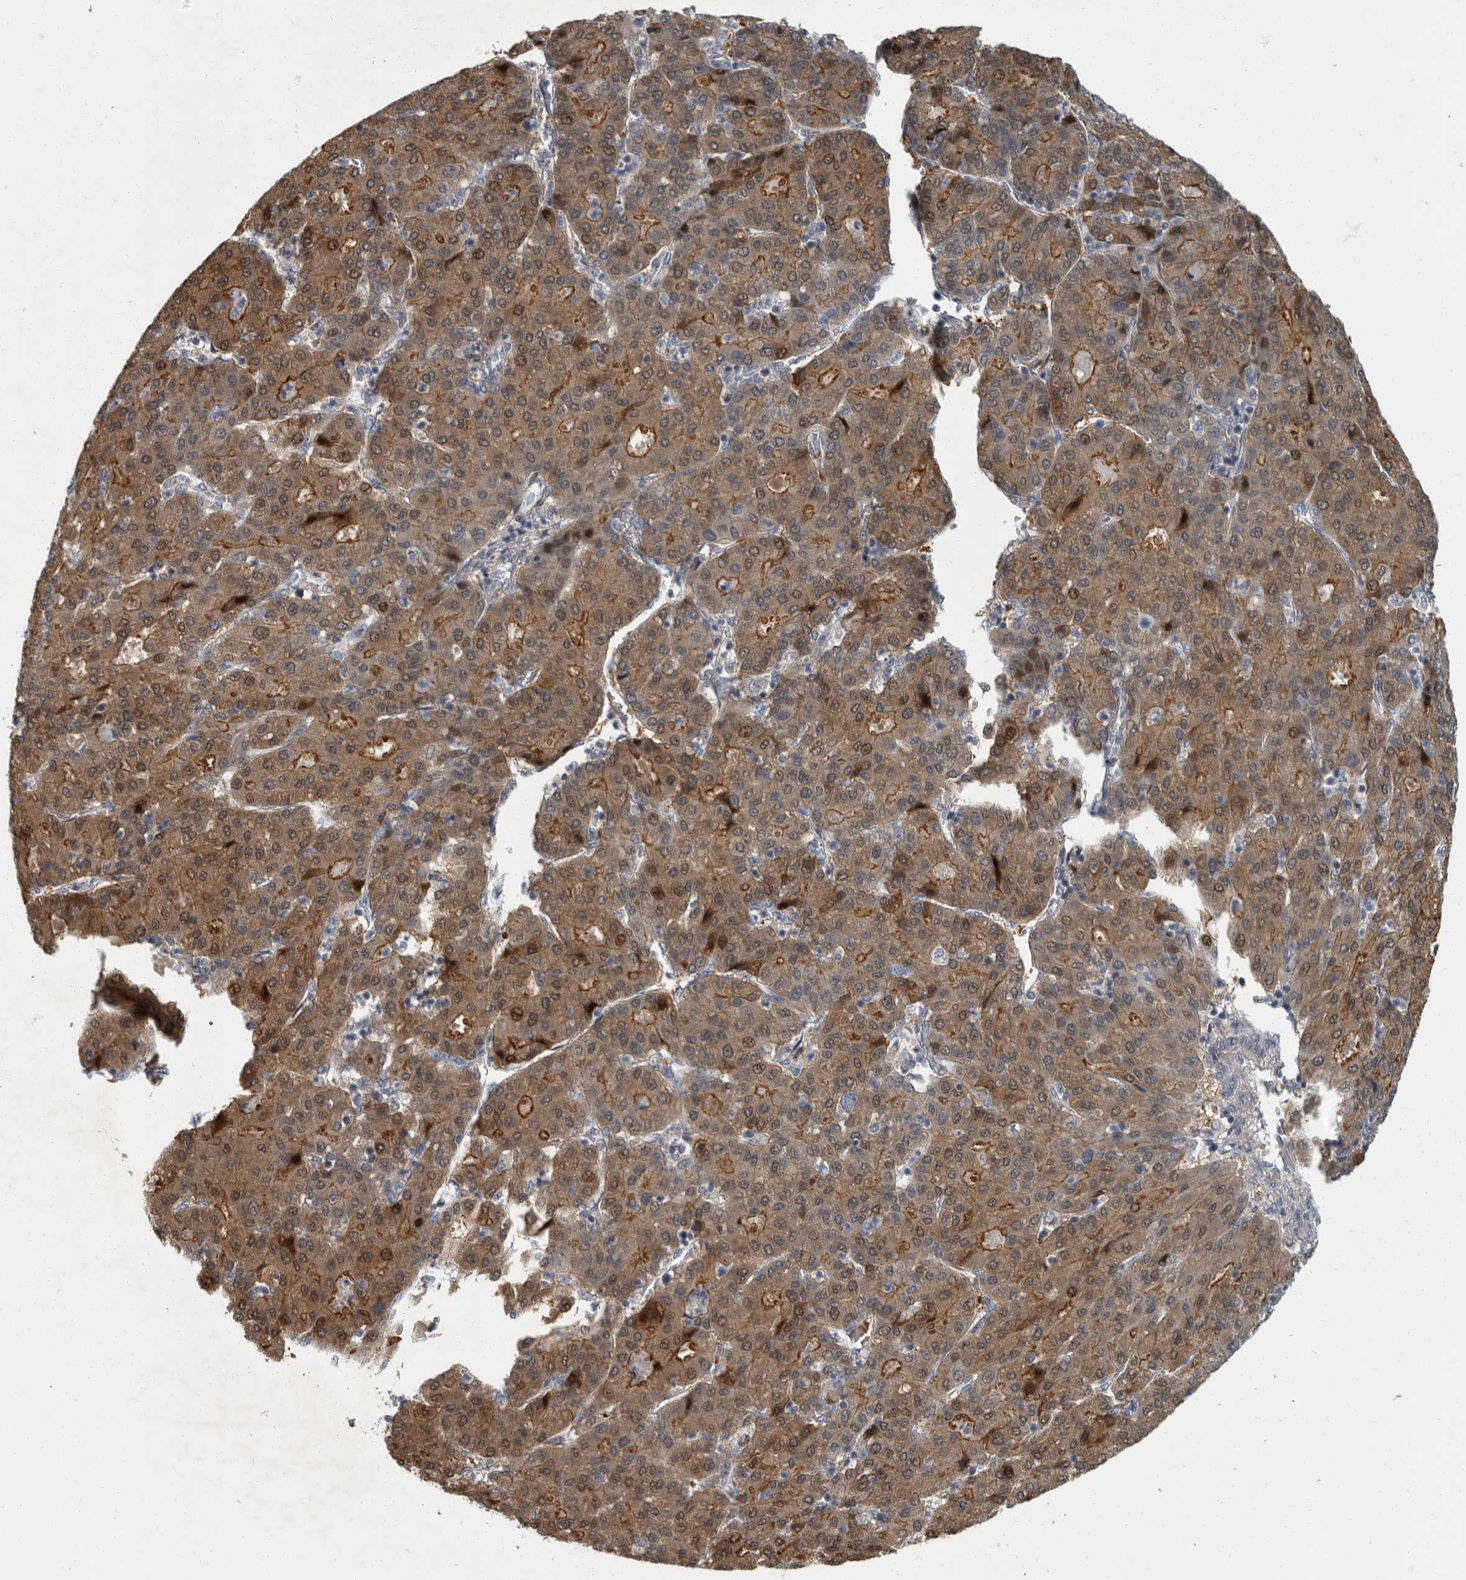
{"staining": {"intensity": "weak", "quantity": ">75%", "location": "cytoplasmic/membranous"}, "tissue": "liver cancer", "cell_type": "Tumor cells", "image_type": "cancer", "snomed": [{"axis": "morphology", "description": "Carcinoma, Hepatocellular, NOS"}, {"axis": "topography", "description": "Liver"}], "caption": "Immunohistochemical staining of human hepatocellular carcinoma (liver) demonstrates weak cytoplasmic/membranous protein staining in about >75% of tumor cells.", "gene": "PDE7A", "patient": {"sex": "male", "age": 65}}